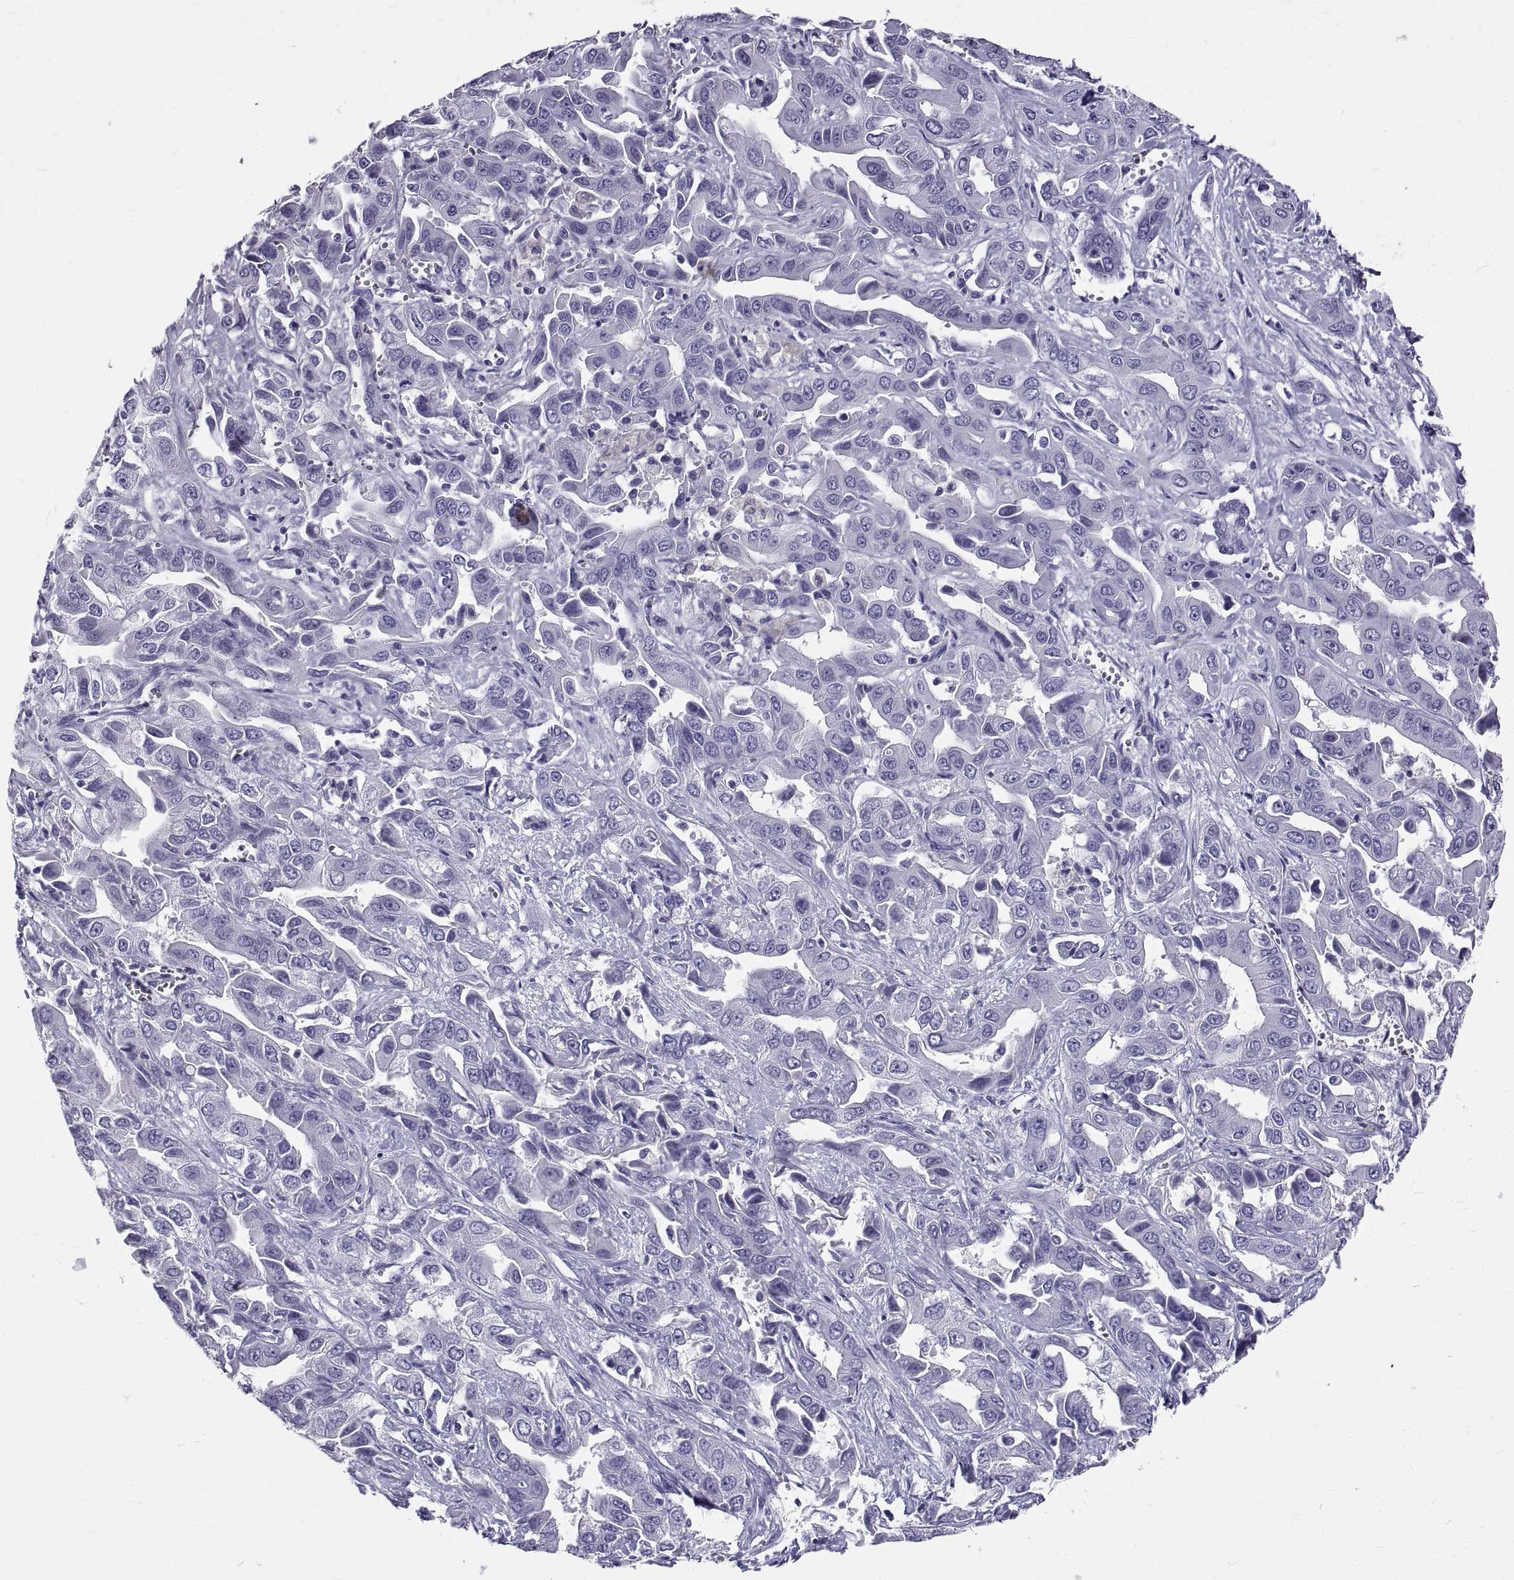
{"staining": {"intensity": "negative", "quantity": "none", "location": "none"}, "tissue": "liver cancer", "cell_type": "Tumor cells", "image_type": "cancer", "snomed": [{"axis": "morphology", "description": "Cholangiocarcinoma"}, {"axis": "topography", "description": "Liver"}], "caption": "Micrograph shows no protein staining in tumor cells of cholangiocarcinoma (liver) tissue.", "gene": "GNG12", "patient": {"sex": "female", "age": 52}}